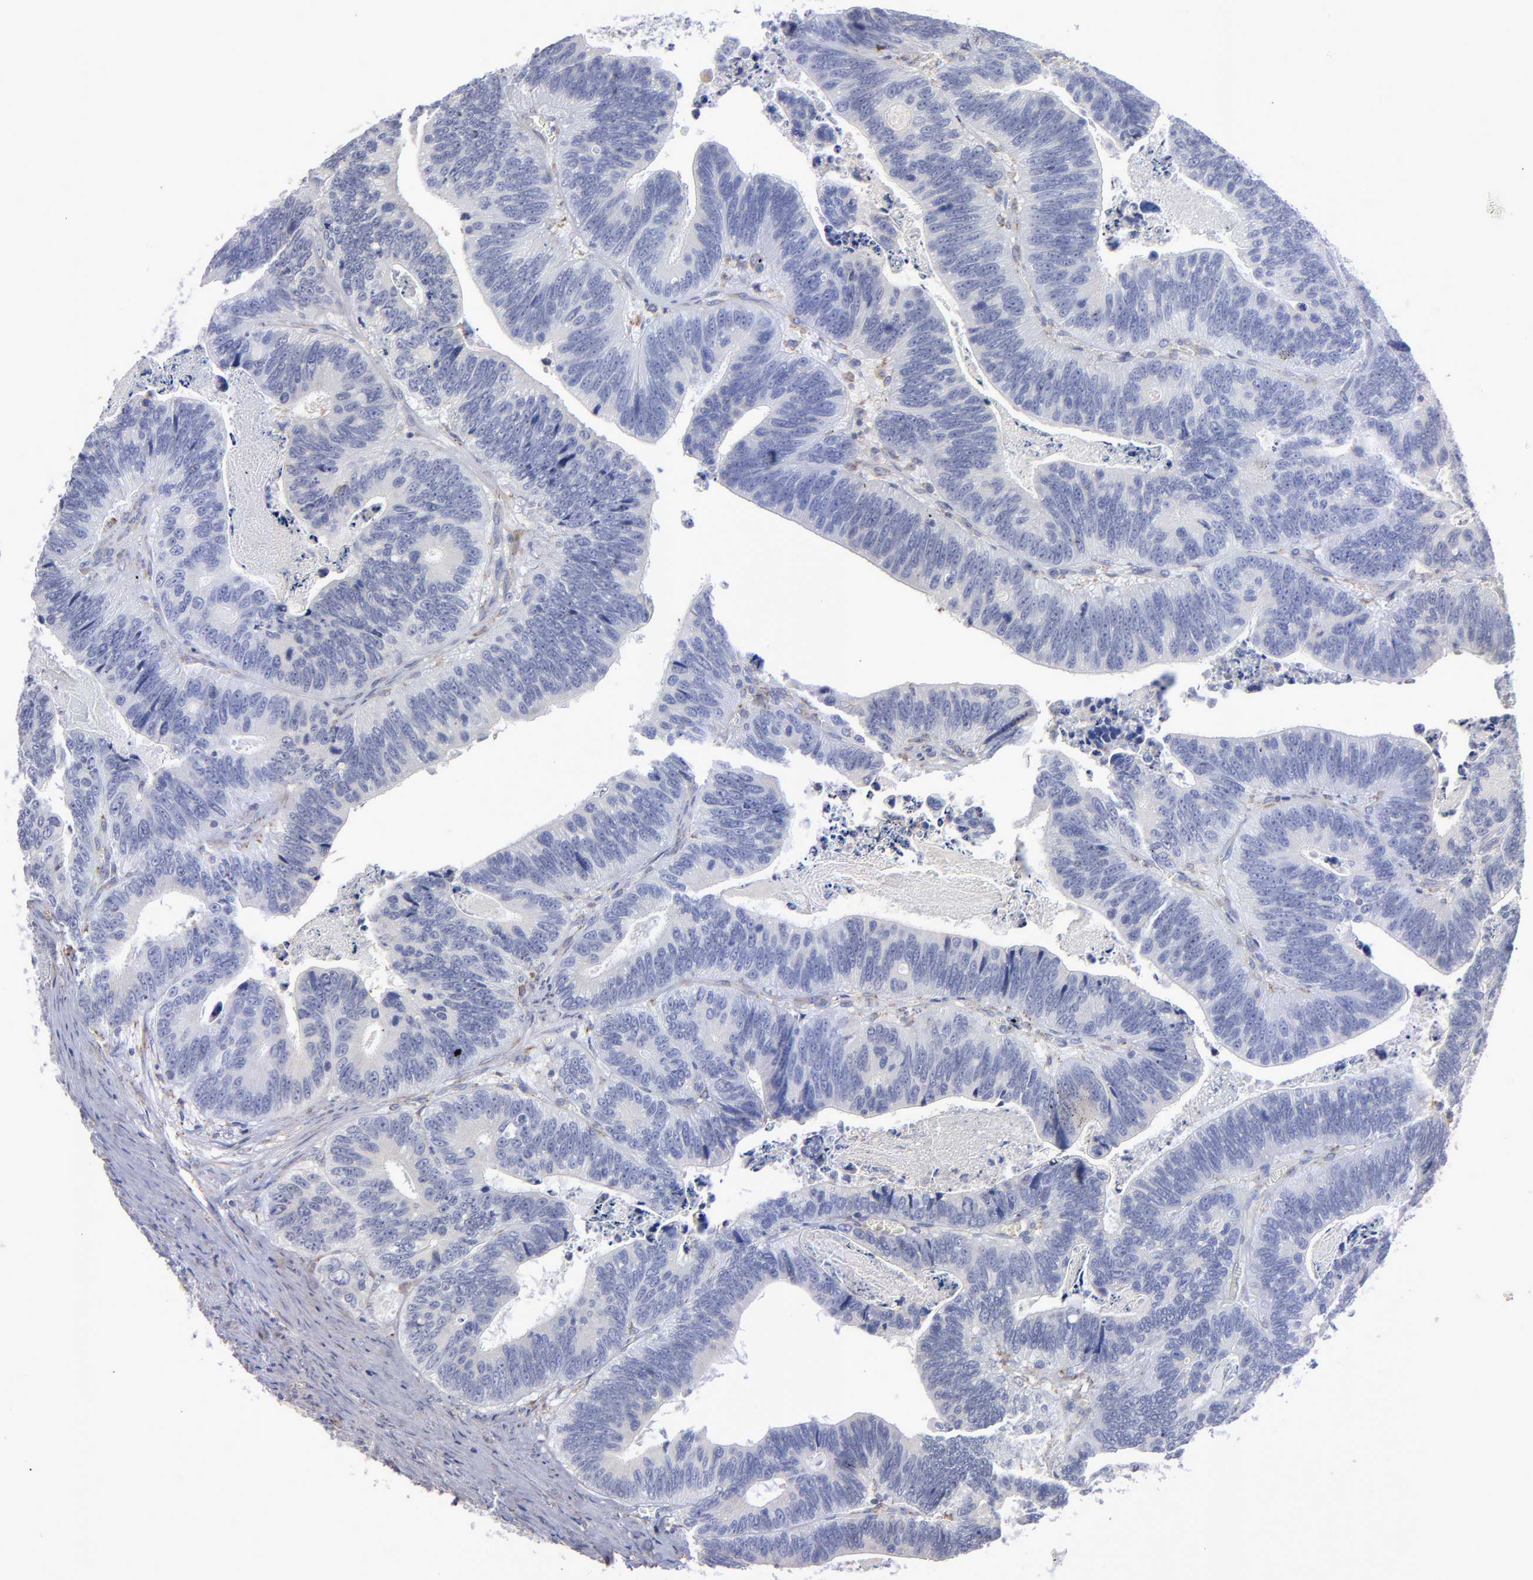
{"staining": {"intensity": "negative", "quantity": "none", "location": "none"}, "tissue": "colorectal cancer", "cell_type": "Tumor cells", "image_type": "cancer", "snomed": [{"axis": "morphology", "description": "Adenocarcinoma, NOS"}, {"axis": "topography", "description": "Colon"}], "caption": "There is no significant positivity in tumor cells of adenocarcinoma (colorectal).", "gene": "MFGE8", "patient": {"sex": "male", "age": 72}}